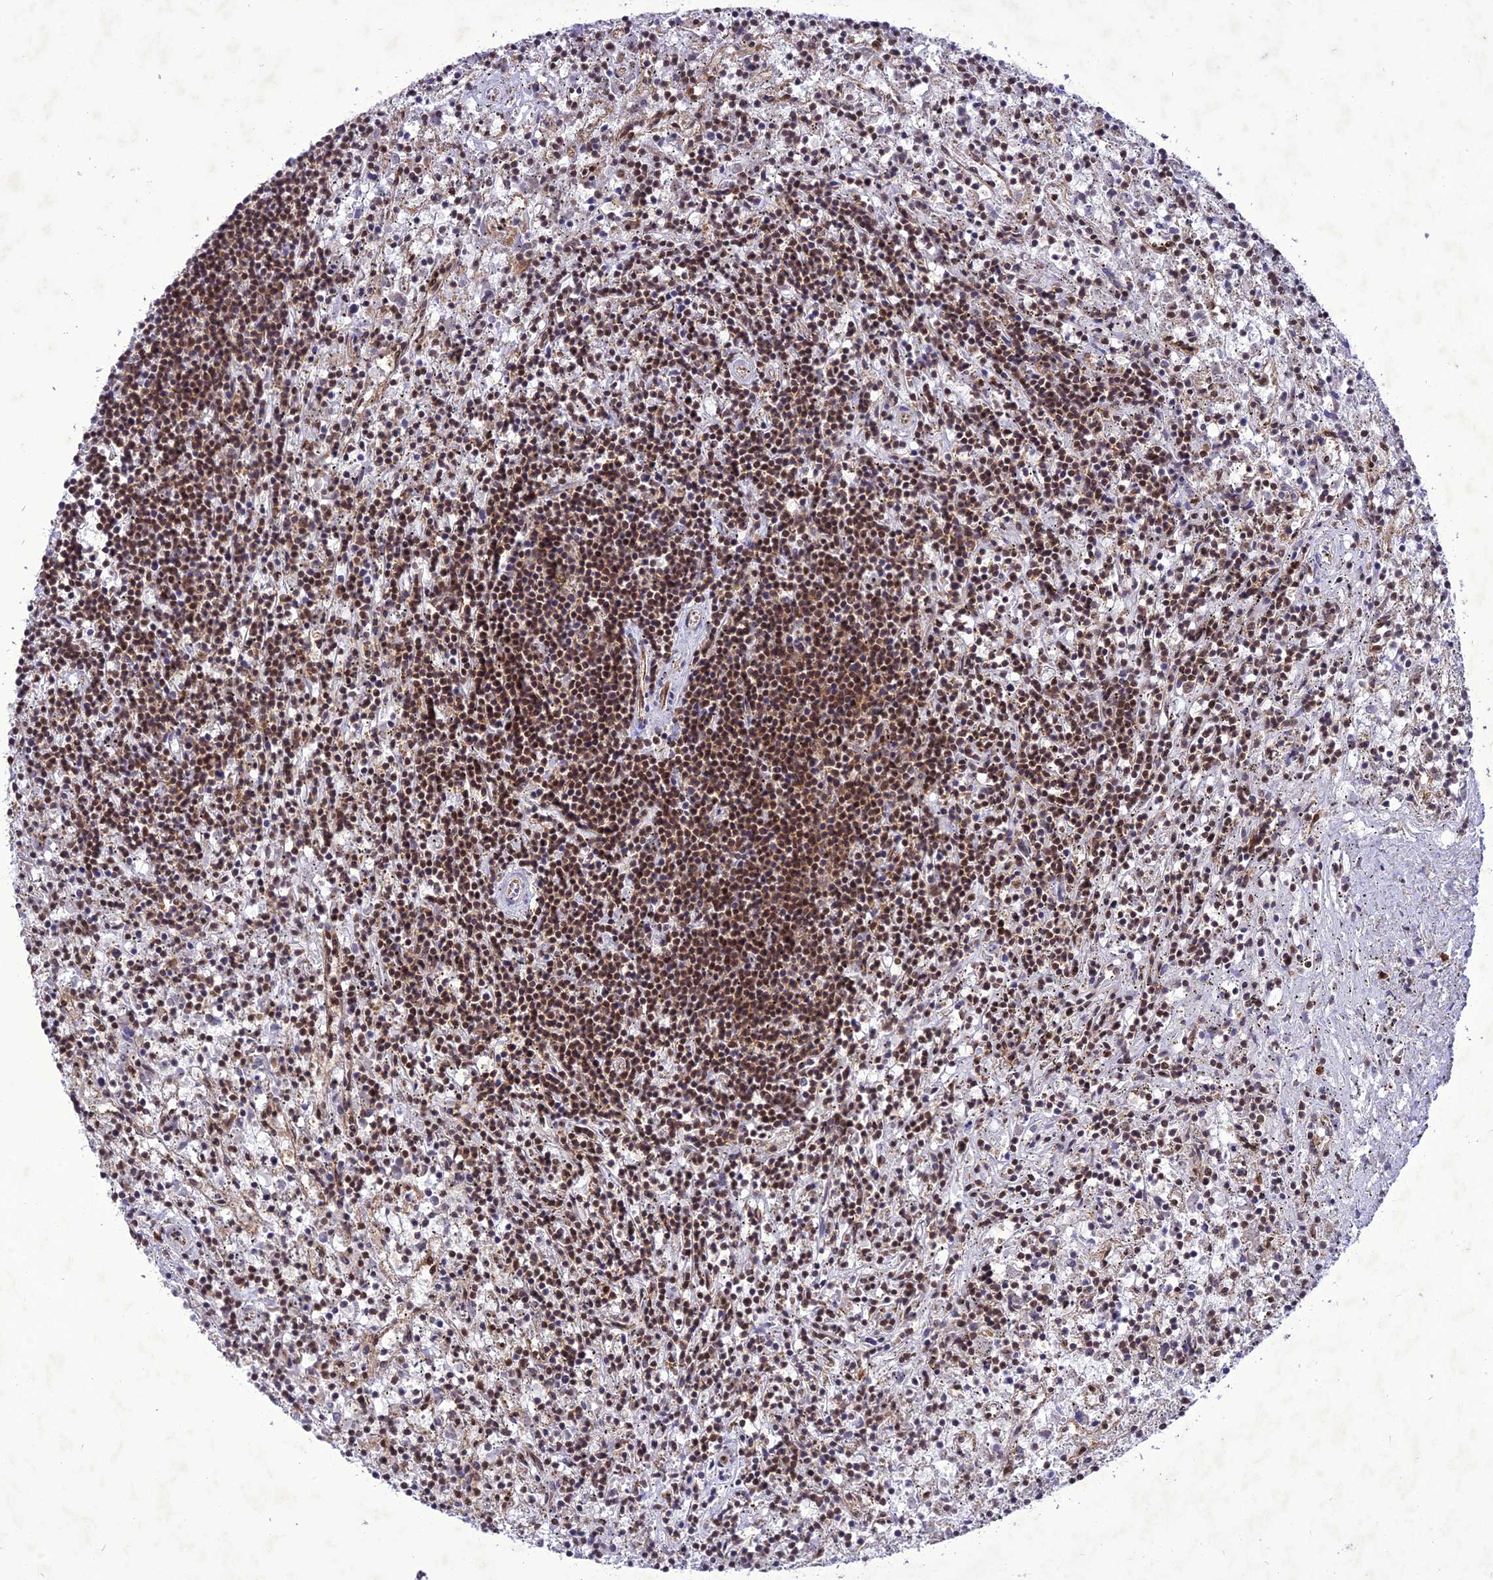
{"staining": {"intensity": "moderate", "quantity": "25%-75%", "location": "nuclear"}, "tissue": "lymphoma", "cell_type": "Tumor cells", "image_type": "cancer", "snomed": [{"axis": "morphology", "description": "Malignant lymphoma, non-Hodgkin's type, Low grade"}, {"axis": "topography", "description": "Spleen"}], "caption": "Human lymphoma stained with a protein marker shows moderate staining in tumor cells.", "gene": "DDX1", "patient": {"sex": "male", "age": 76}}